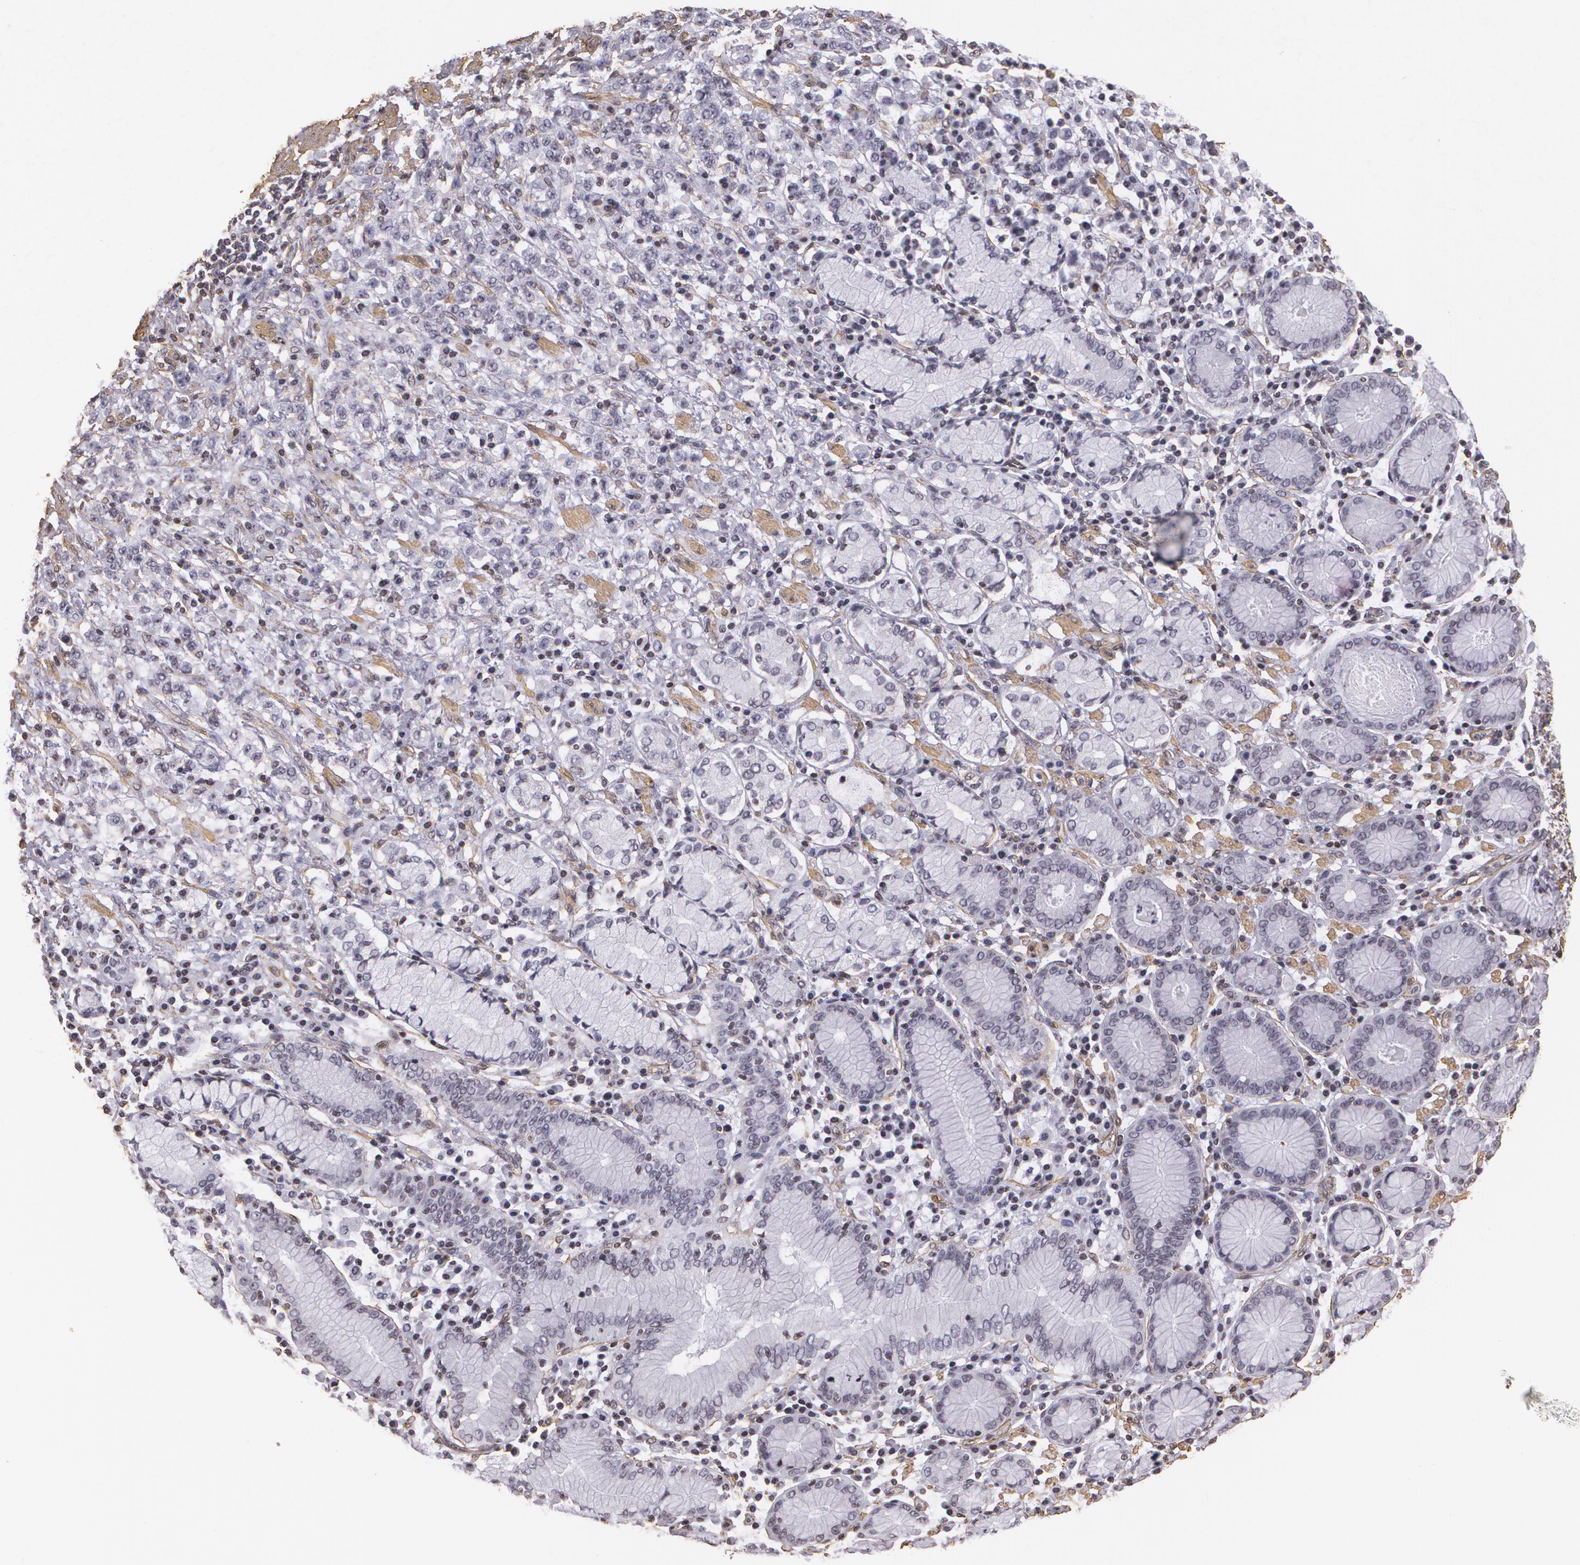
{"staining": {"intensity": "negative", "quantity": "none", "location": "none"}, "tissue": "stomach cancer", "cell_type": "Tumor cells", "image_type": "cancer", "snomed": [{"axis": "morphology", "description": "Adenocarcinoma, NOS"}, {"axis": "topography", "description": "Stomach, lower"}], "caption": "High power microscopy micrograph of an IHC image of stomach cancer (adenocarcinoma), revealing no significant staining in tumor cells. The staining is performed using DAB brown chromogen with nuclei counter-stained in using hematoxylin.", "gene": "VAMP1", "patient": {"sex": "male", "age": 88}}